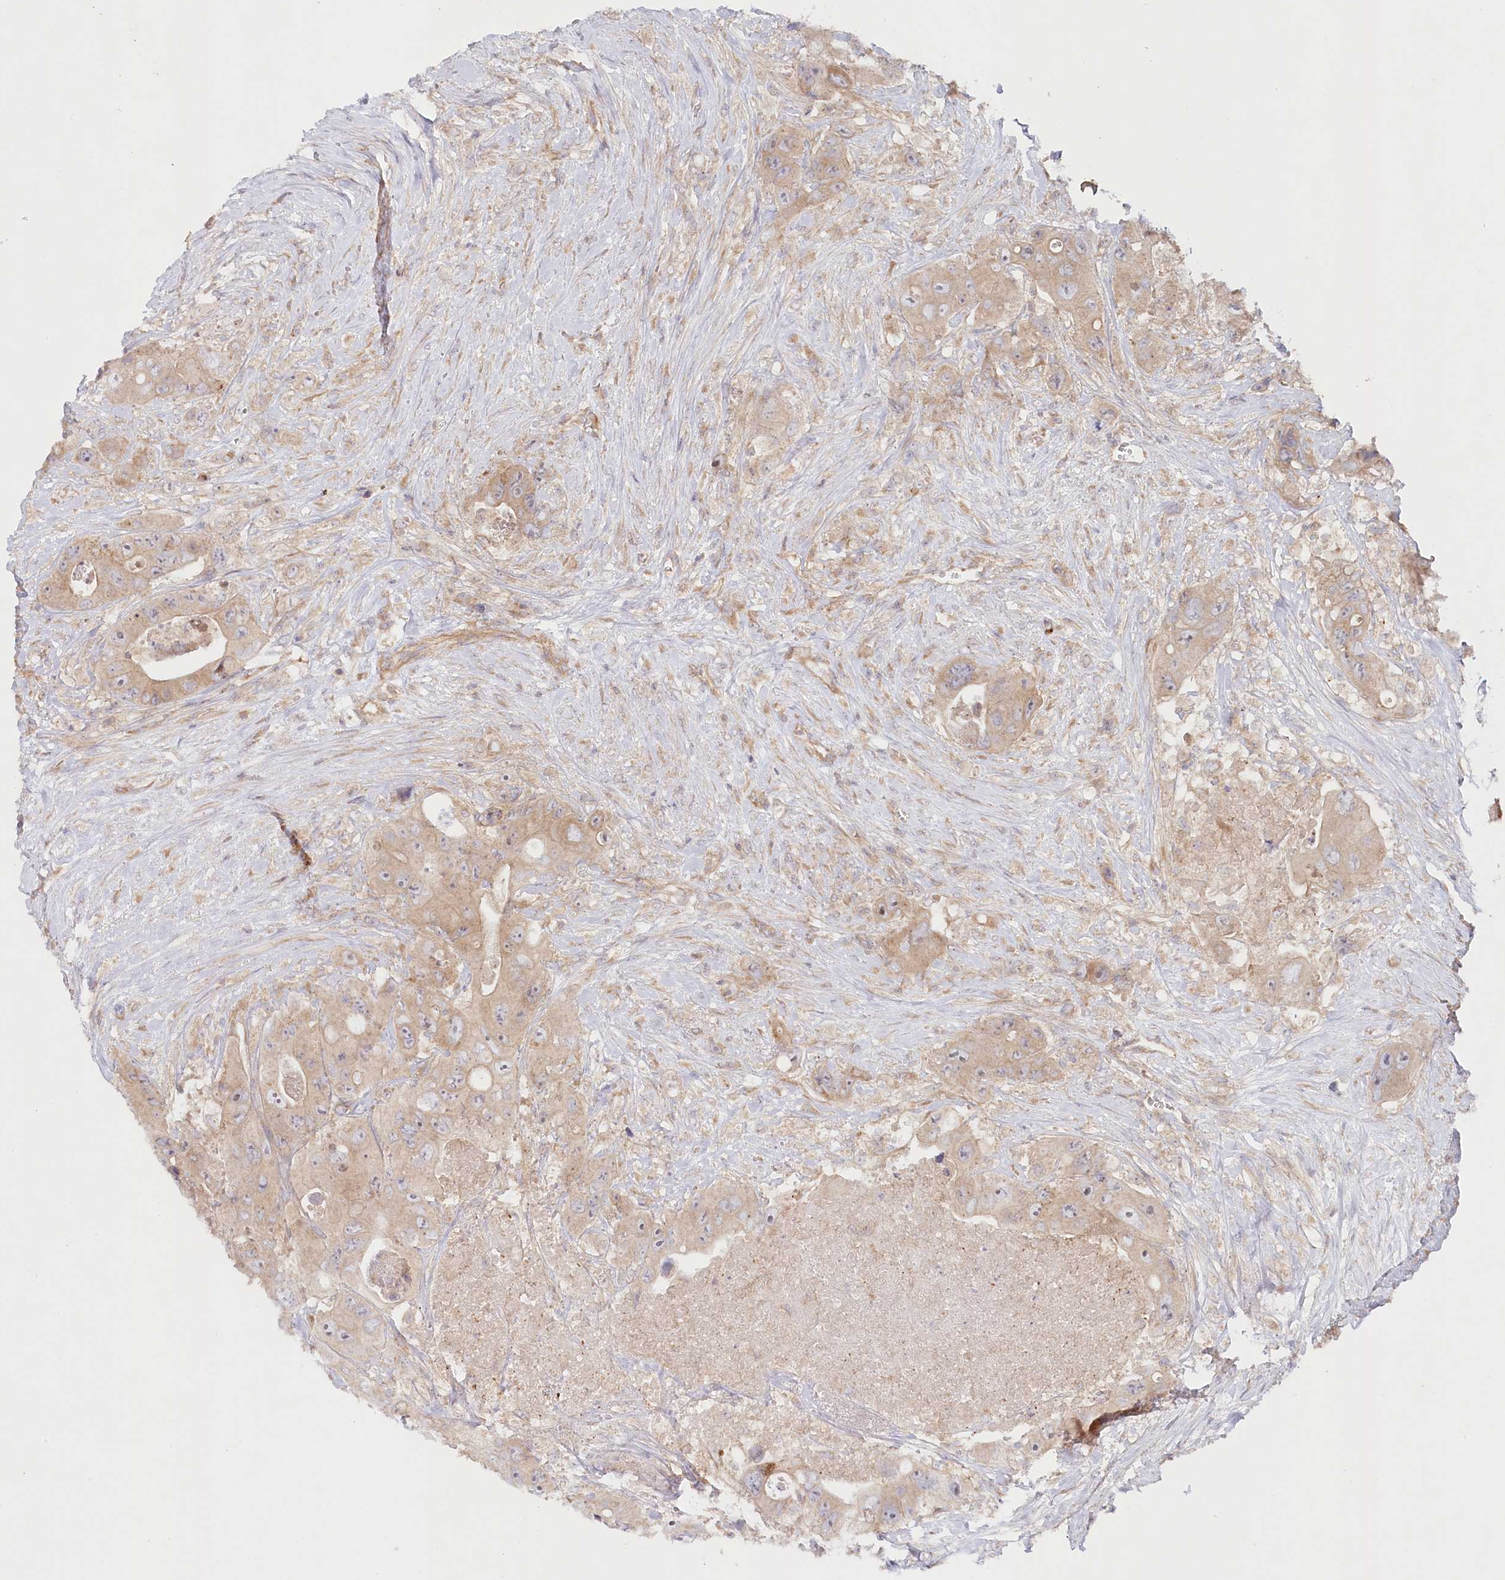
{"staining": {"intensity": "weak", "quantity": ">75%", "location": "cytoplasmic/membranous"}, "tissue": "colorectal cancer", "cell_type": "Tumor cells", "image_type": "cancer", "snomed": [{"axis": "morphology", "description": "Adenocarcinoma, NOS"}, {"axis": "topography", "description": "Colon"}], "caption": "Colorectal cancer was stained to show a protein in brown. There is low levels of weak cytoplasmic/membranous expression in approximately >75% of tumor cells.", "gene": "TNIP1", "patient": {"sex": "female", "age": 46}}